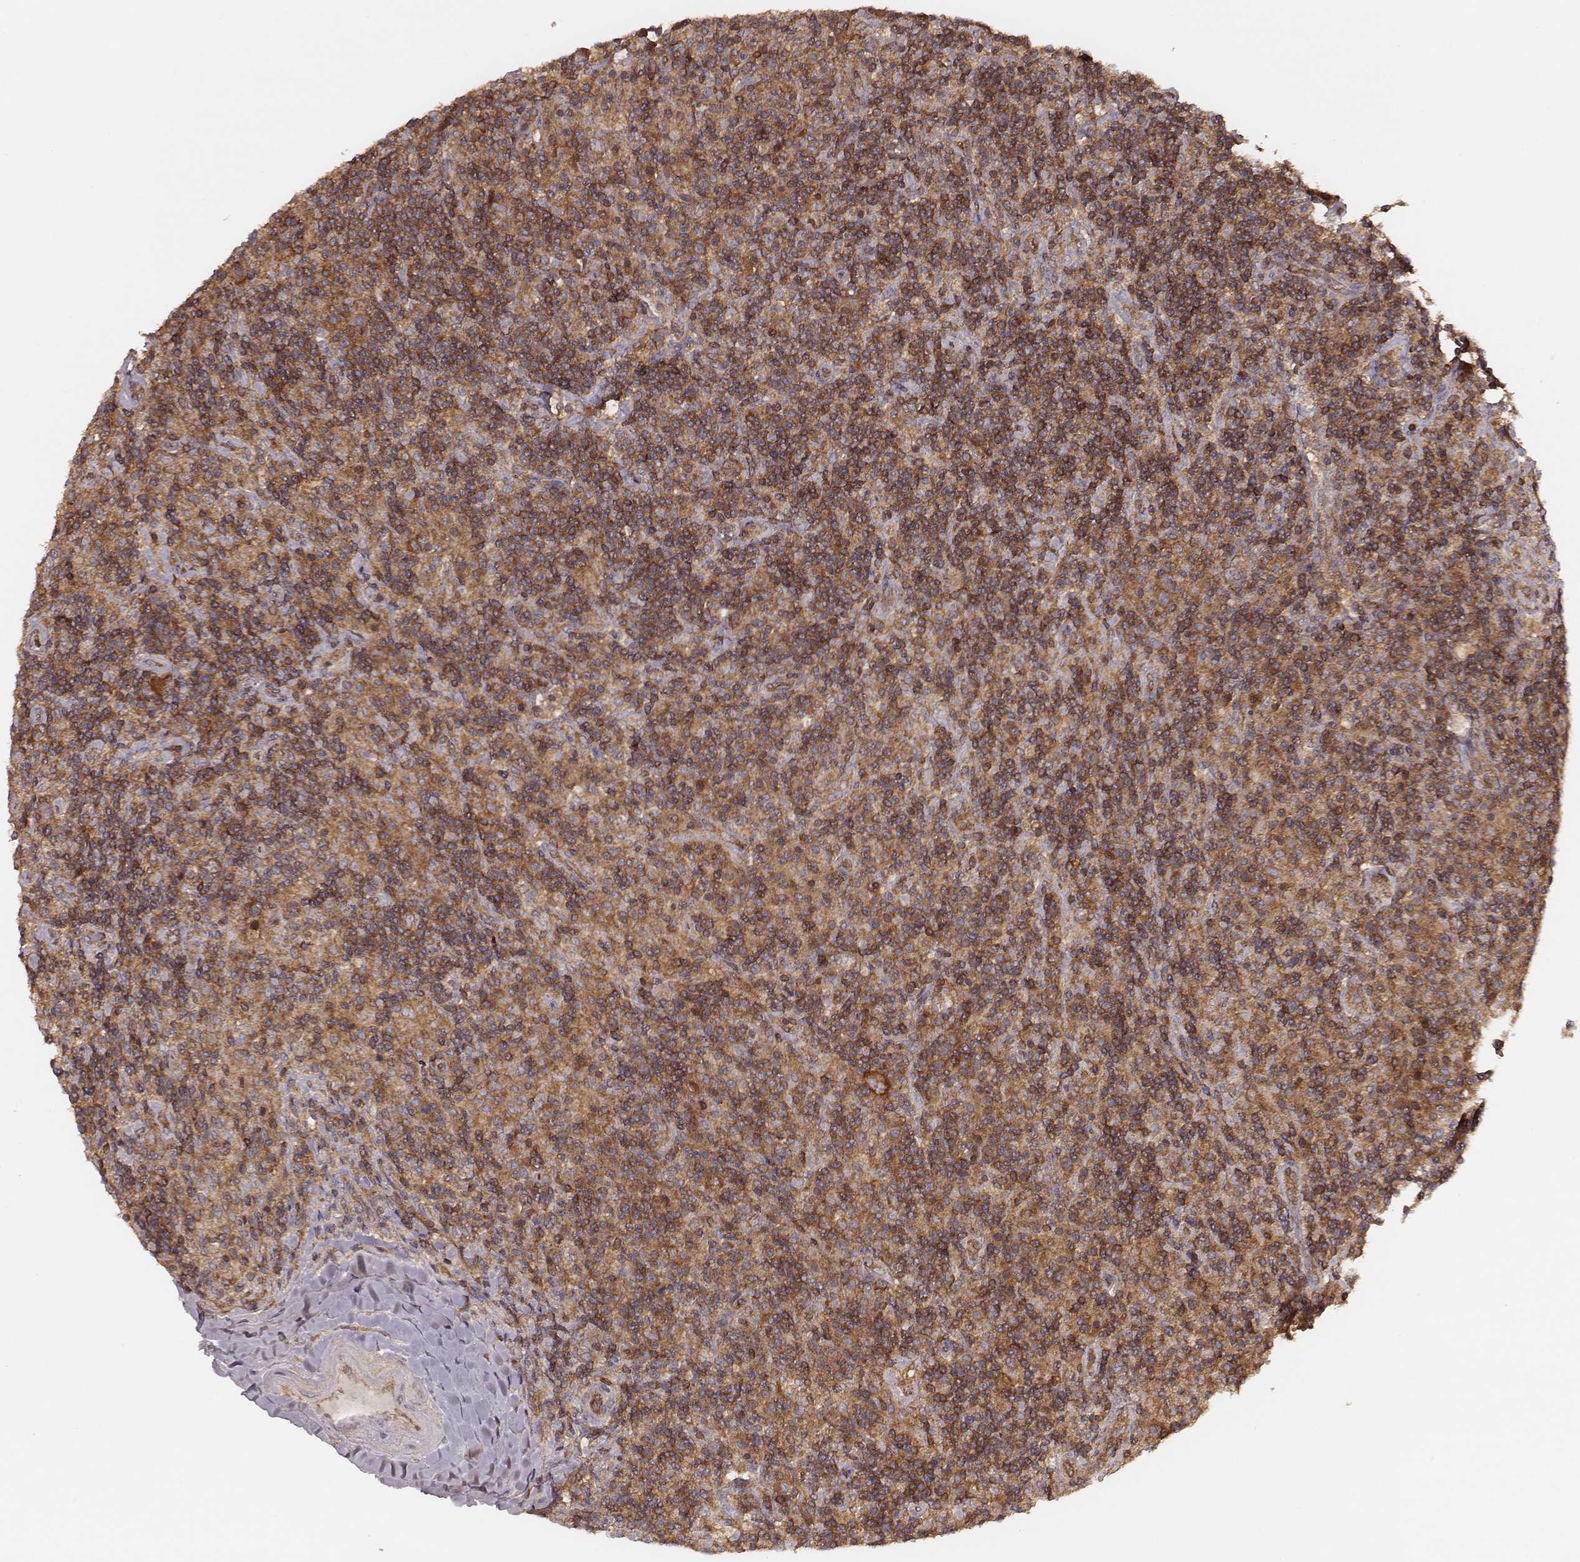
{"staining": {"intensity": "moderate", "quantity": ">75%", "location": "cytoplasmic/membranous"}, "tissue": "lymphoma", "cell_type": "Tumor cells", "image_type": "cancer", "snomed": [{"axis": "morphology", "description": "Hodgkin's disease, NOS"}, {"axis": "topography", "description": "Lymph node"}], "caption": "The immunohistochemical stain shows moderate cytoplasmic/membranous positivity in tumor cells of lymphoma tissue. (DAB IHC, brown staining for protein, blue staining for nuclei).", "gene": "CARS1", "patient": {"sex": "male", "age": 70}}